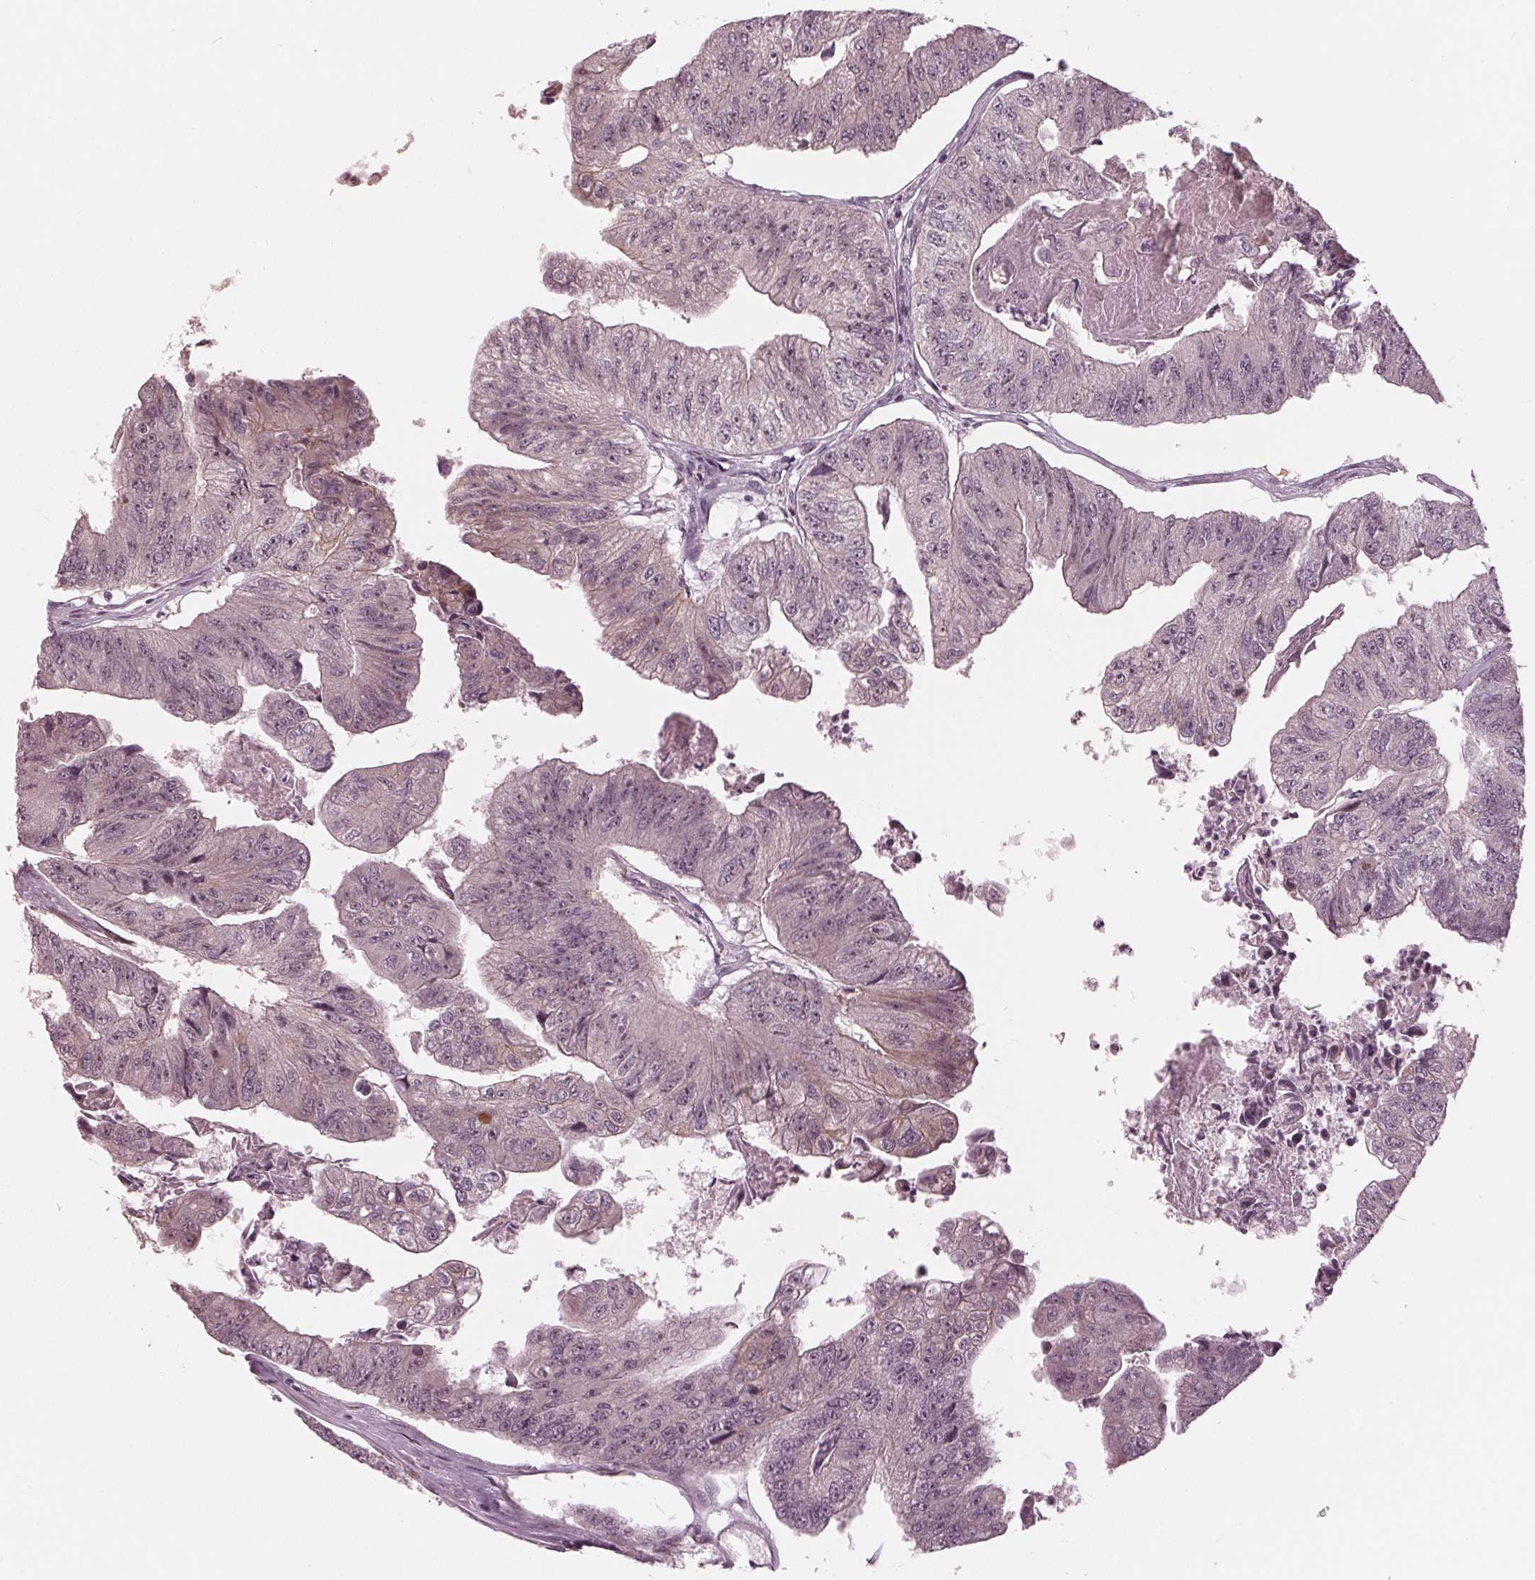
{"staining": {"intensity": "weak", "quantity": "25%-75%", "location": "nuclear"}, "tissue": "colorectal cancer", "cell_type": "Tumor cells", "image_type": "cancer", "snomed": [{"axis": "morphology", "description": "Adenocarcinoma, NOS"}, {"axis": "topography", "description": "Colon"}], "caption": "Human colorectal adenocarcinoma stained with a protein marker reveals weak staining in tumor cells.", "gene": "SLX4", "patient": {"sex": "female", "age": 67}}